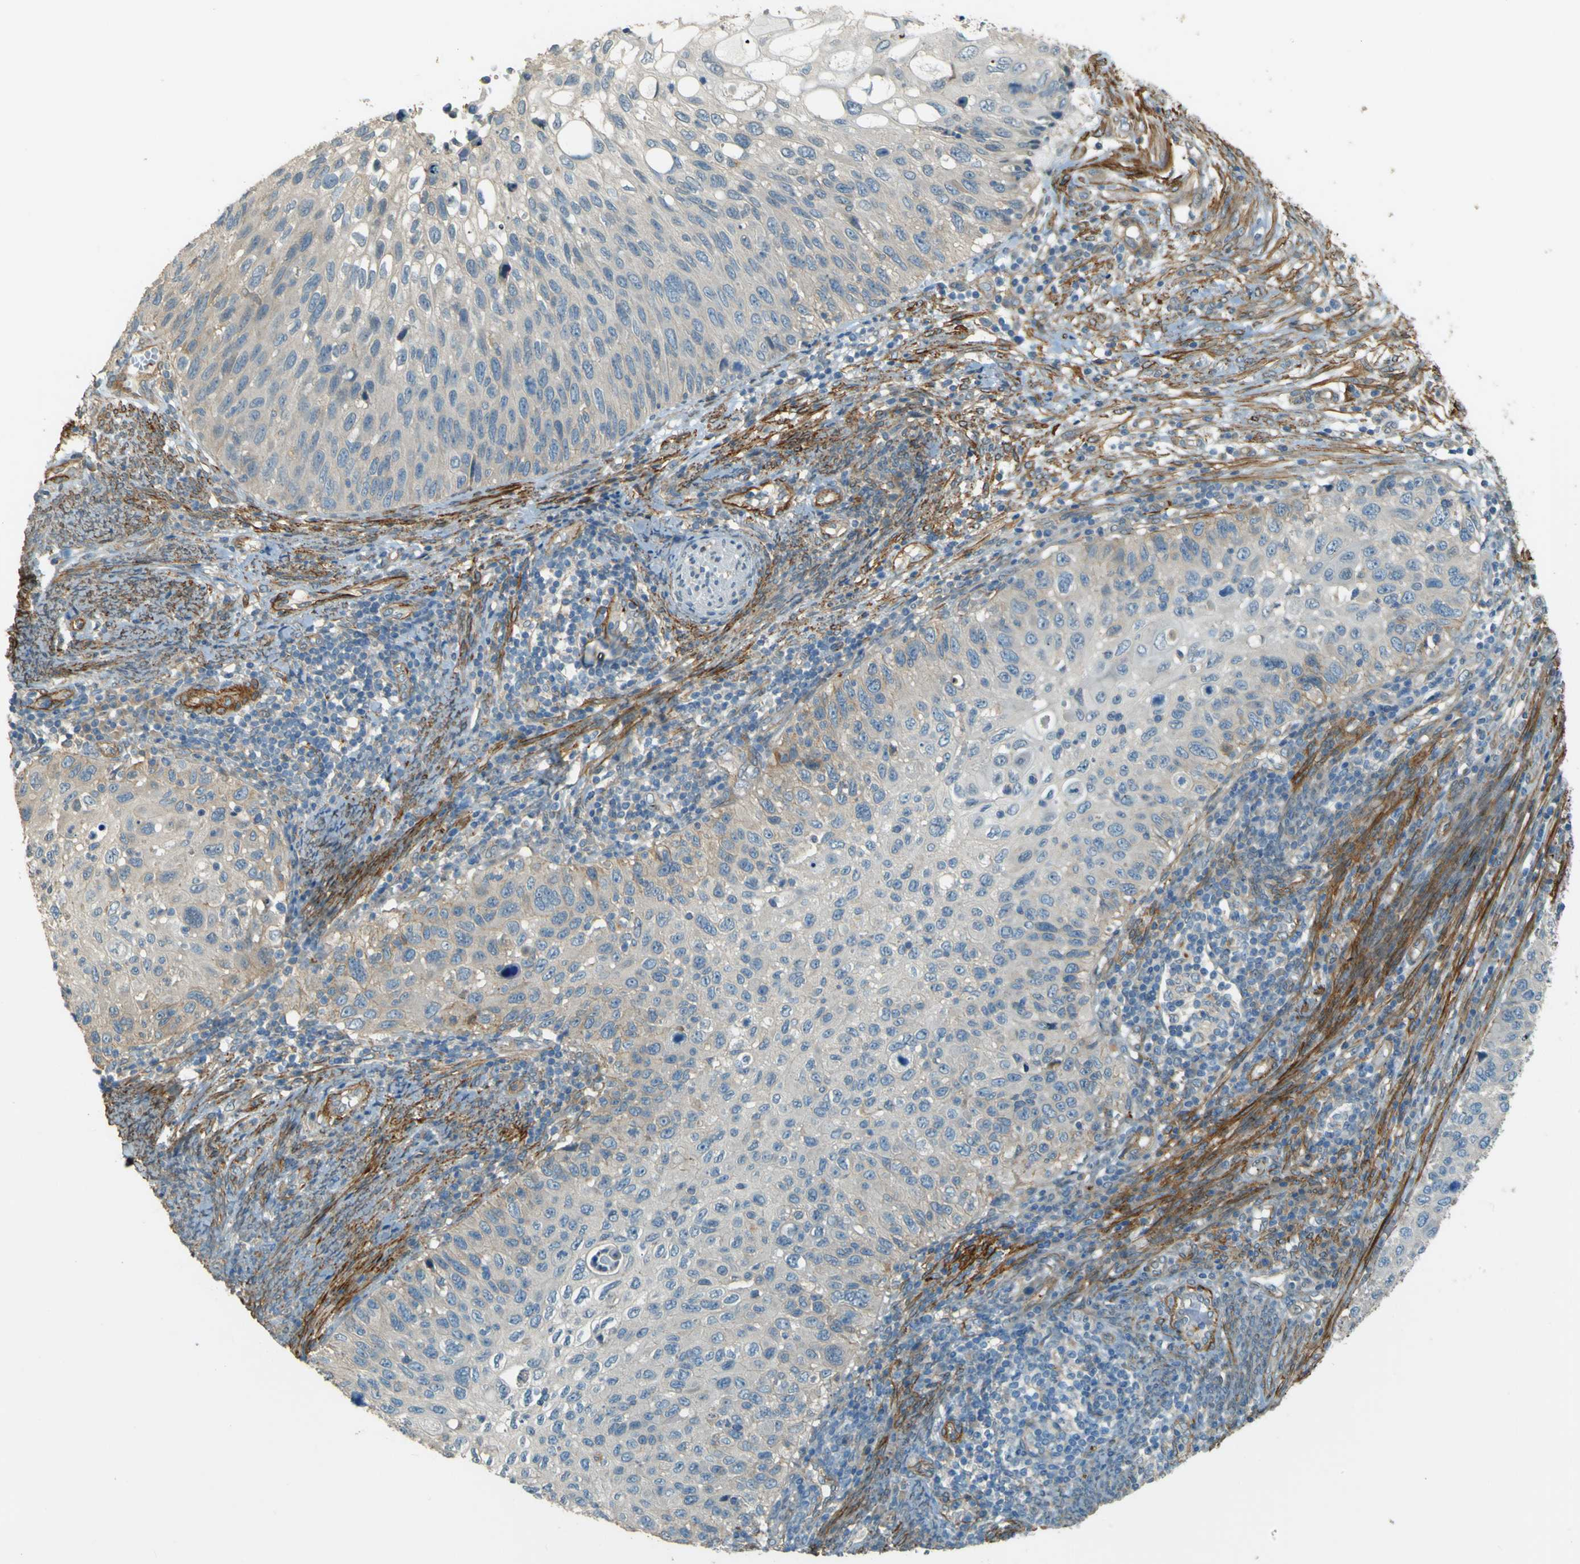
{"staining": {"intensity": "weak", "quantity": "<25%", "location": "cytoplasmic/membranous"}, "tissue": "cervical cancer", "cell_type": "Tumor cells", "image_type": "cancer", "snomed": [{"axis": "morphology", "description": "Squamous cell carcinoma, NOS"}, {"axis": "topography", "description": "Cervix"}], "caption": "Cervical cancer (squamous cell carcinoma) was stained to show a protein in brown. There is no significant expression in tumor cells.", "gene": "NEXN", "patient": {"sex": "female", "age": 70}}